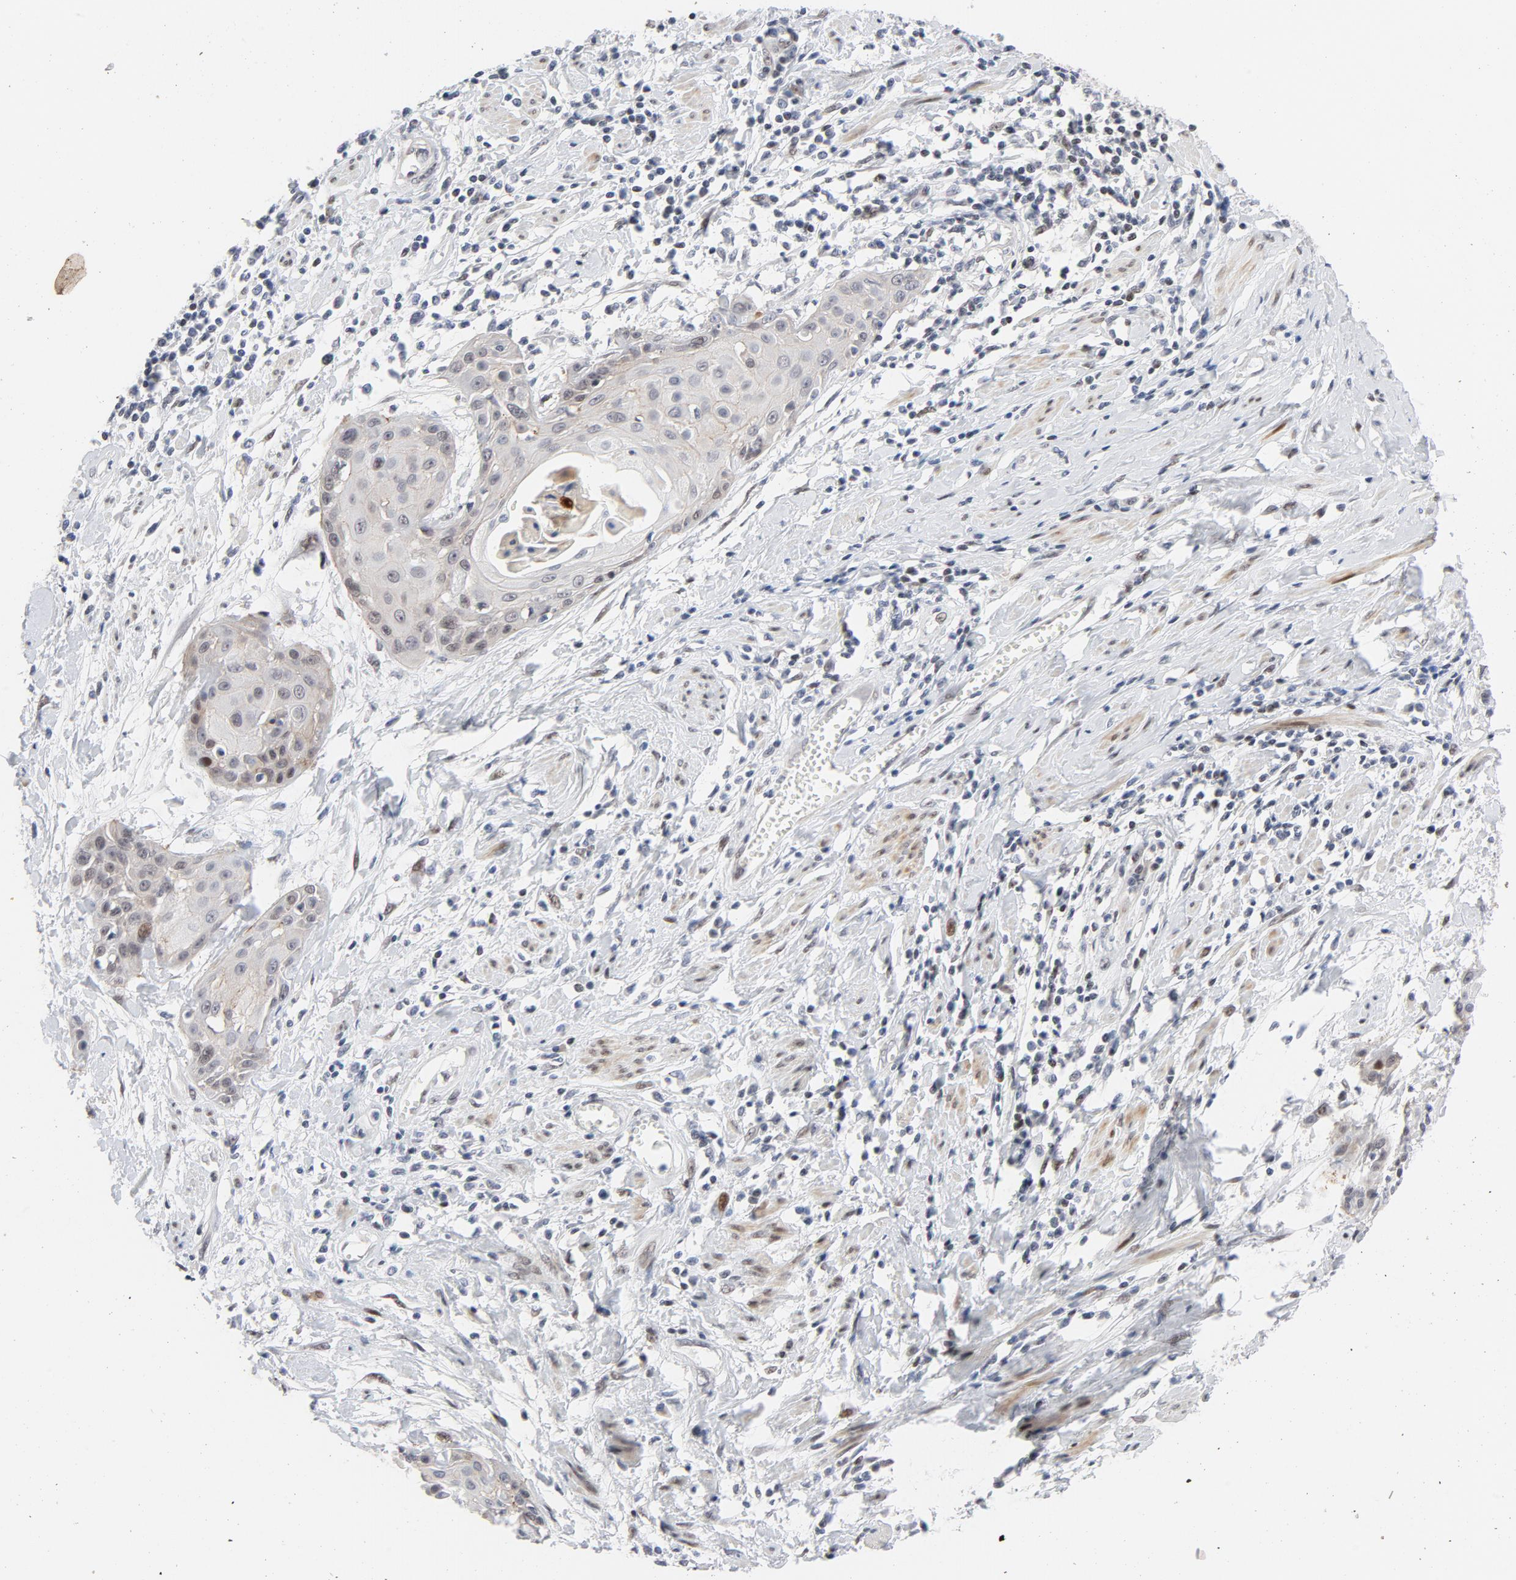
{"staining": {"intensity": "moderate", "quantity": "<25%", "location": "cytoplasmic/membranous,nuclear"}, "tissue": "cervical cancer", "cell_type": "Tumor cells", "image_type": "cancer", "snomed": [{"axis": "morphology", "description": "Squamous cell carcinoma, NOS"}, {"axis": "topography", "description": "Cervix"}], "caption": "Cervical cancer (squamous cell carcinoma) stained for a protein reveals moderate cytoplasmic/membranous and nuclear positivity in tumor cells.", "gene": "NFIC", "patient": {"sex": "female", "age": 57}}